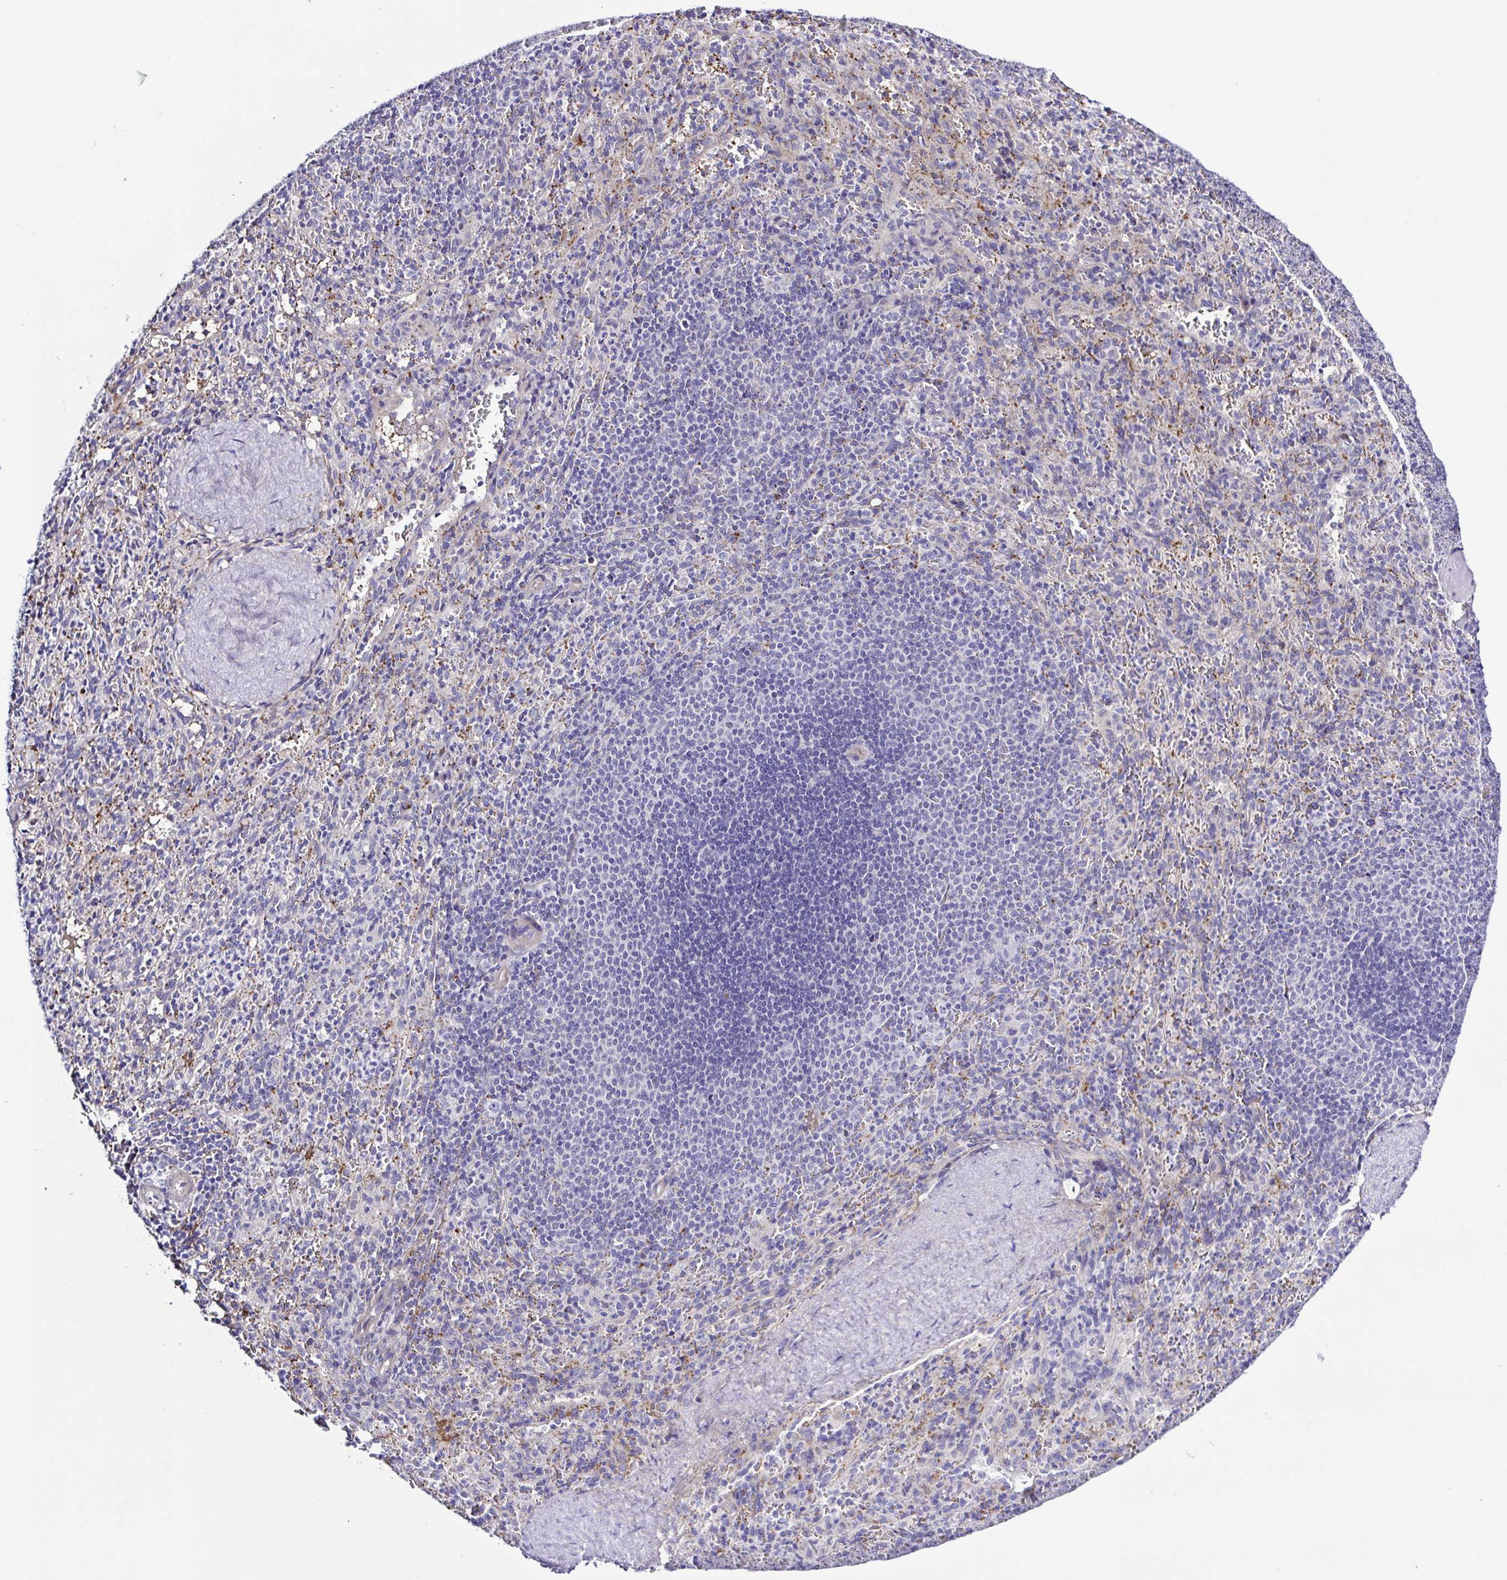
{"staining": {"intensity": "negative", "quantity": "none", "location": "none"}, "tissue": "spleen", "cell_type": "Cells in red pulp", "image_type": "normal", "snomed": [{"axis": "morphology", "description": "Normal tissue, NOS"}, {"axis": "topography", "description": "Spleen"}], "caption": "This image is of normal spleen stained with IHC to label a protein in brown with the nuclei are counter-stained blue. There is no expression in cells in red pulp. (IHC, brightfield microscopy, high magnification).", "gene": "GABBR2", "patient": {"sex": "male", "age": 57}}